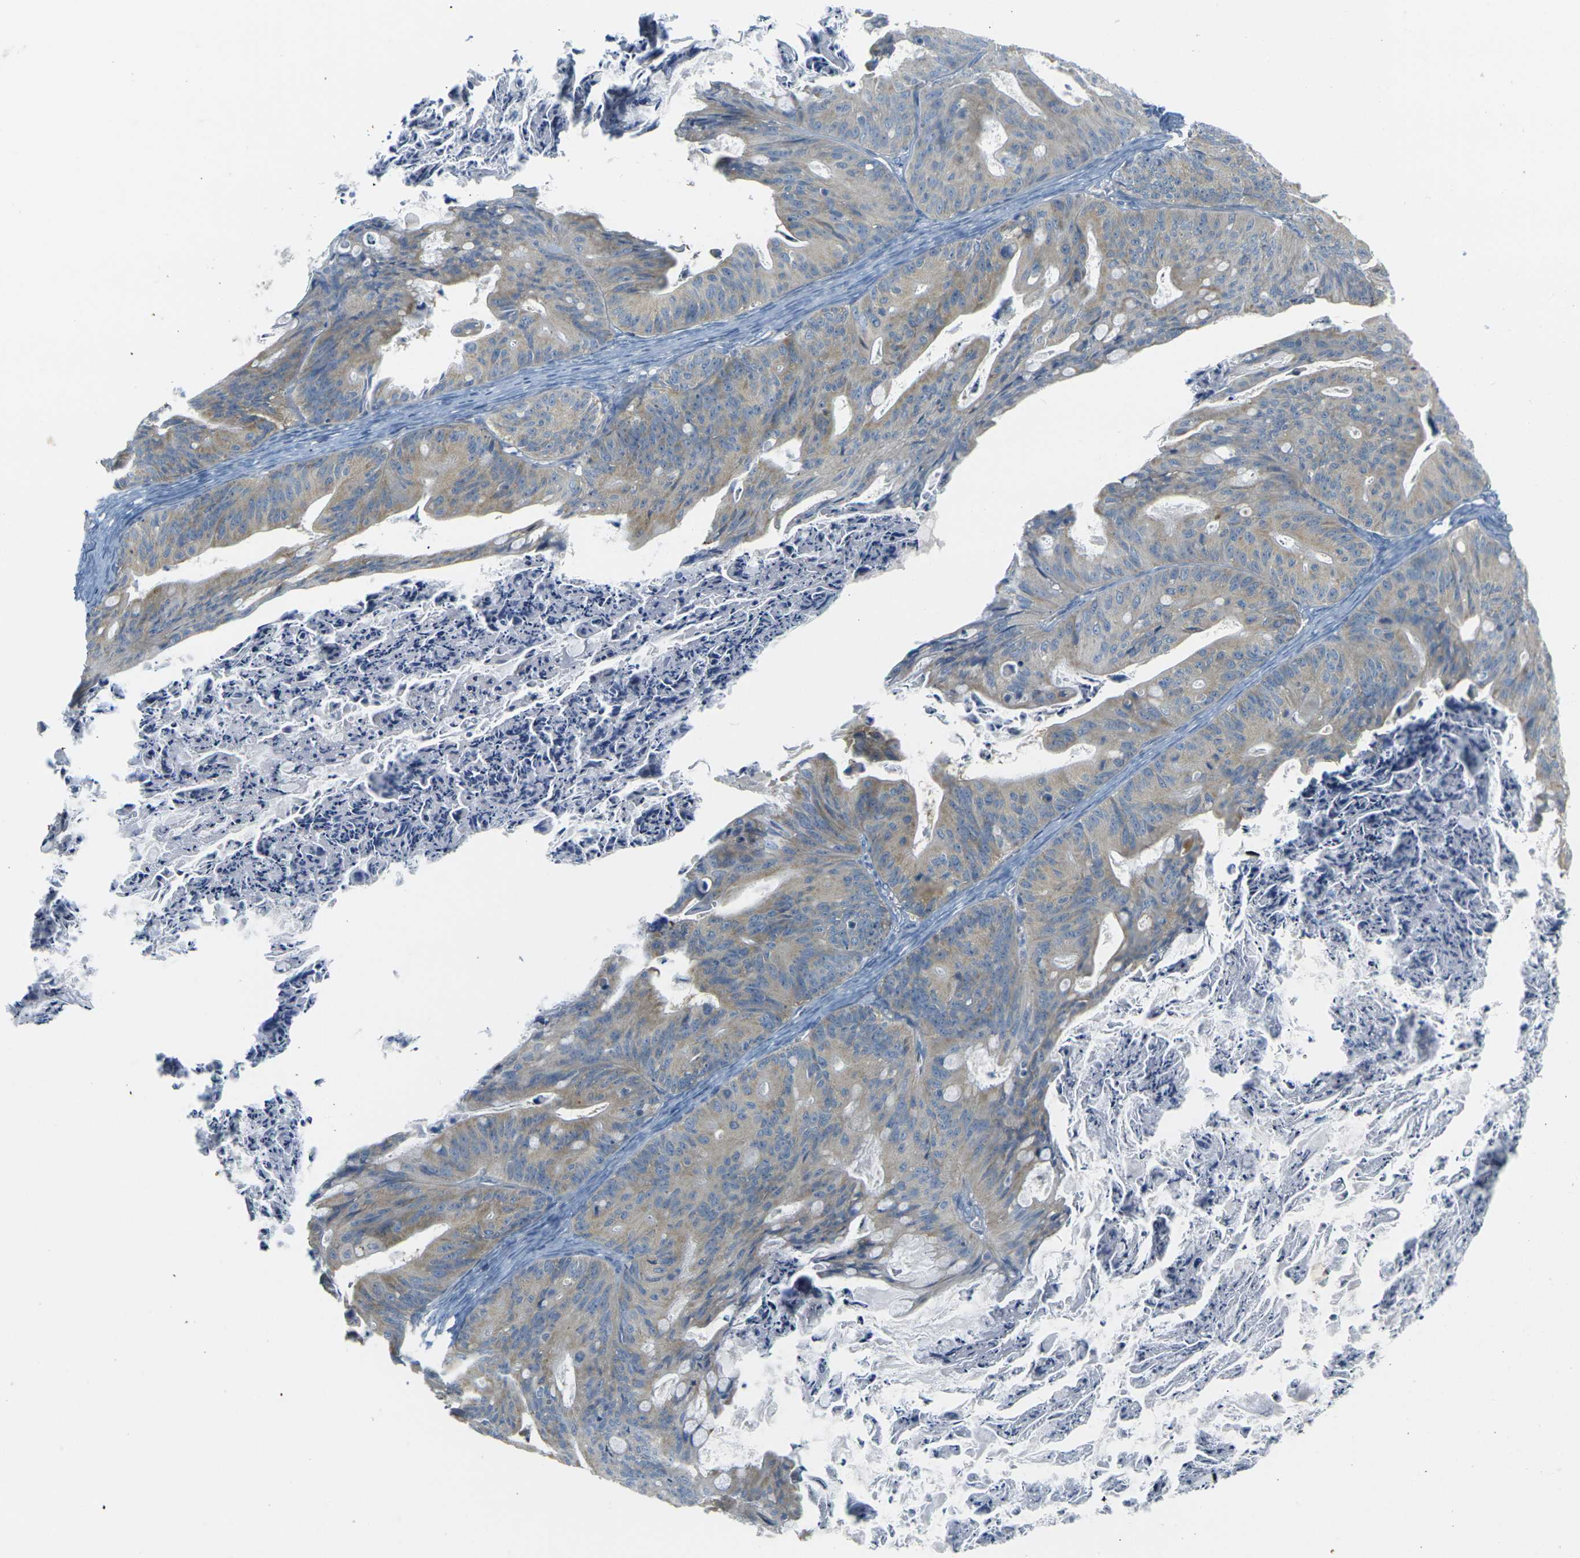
{"staining": {"intensity": "weak", "quantity": ">75%", "location": "cytoplasmic/membranous"}, "tissue": "ovarian cancer", "cell_type": "Tumor cells", "image_type": "cancer", "snomed": [{"axis": "morphology", "description": "Cystadenocarcinoma, mucinous, NOS"}, {"axis": "topography", "description": "Ovary"}], "caption": "Ovarian cancer stained with immunohistochemistry (IHC) exhibits weak cytoplasmic/membranous staining in approximately >75% of tumor cells.", "gene": "PARD6B", "patient": {"sex": "female", "age": 37}}